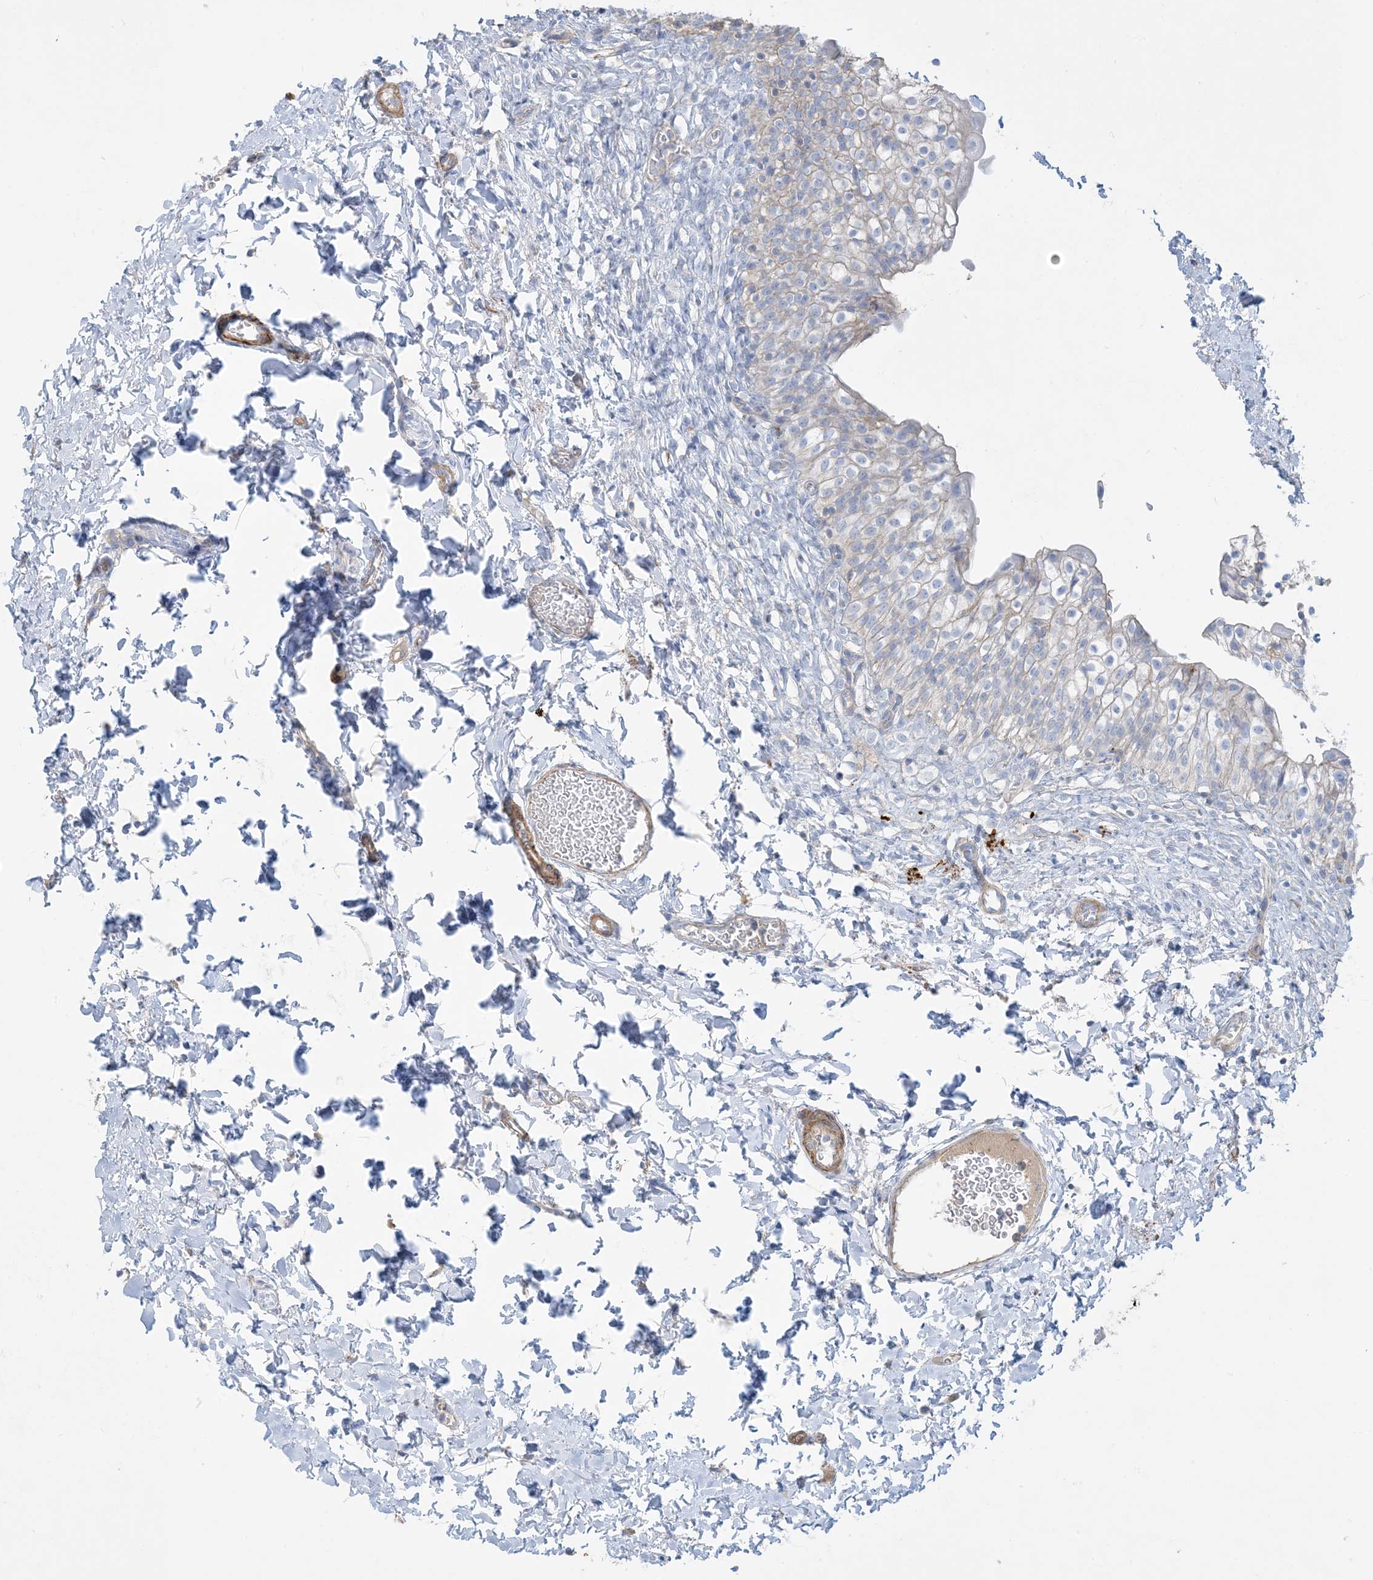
{"staining": {"intensity": "negative", "quantity": "none", "location": "none"}, "tissue": "urinary bladder", "cell_type": "Urothelial cells", "image_type": "normal", "snomed": [{"axis": "morphology", "description": "Normal tissue, NOS"}, {"axis": "topography", "description": "Urinary bladder"}], "caption": "An immunohistochemistry histopathology image of unremarkable urinary bladder is shown. There is no staining in urothelial cells of urinary bladder. (Brightfield microscopy of DAB (3,3'-diaminobenzidine) immunohistochemistry (IHC) at high magnification).", "gene": "GTF3C2", "patient": {"sex": "male", "age": 55}}